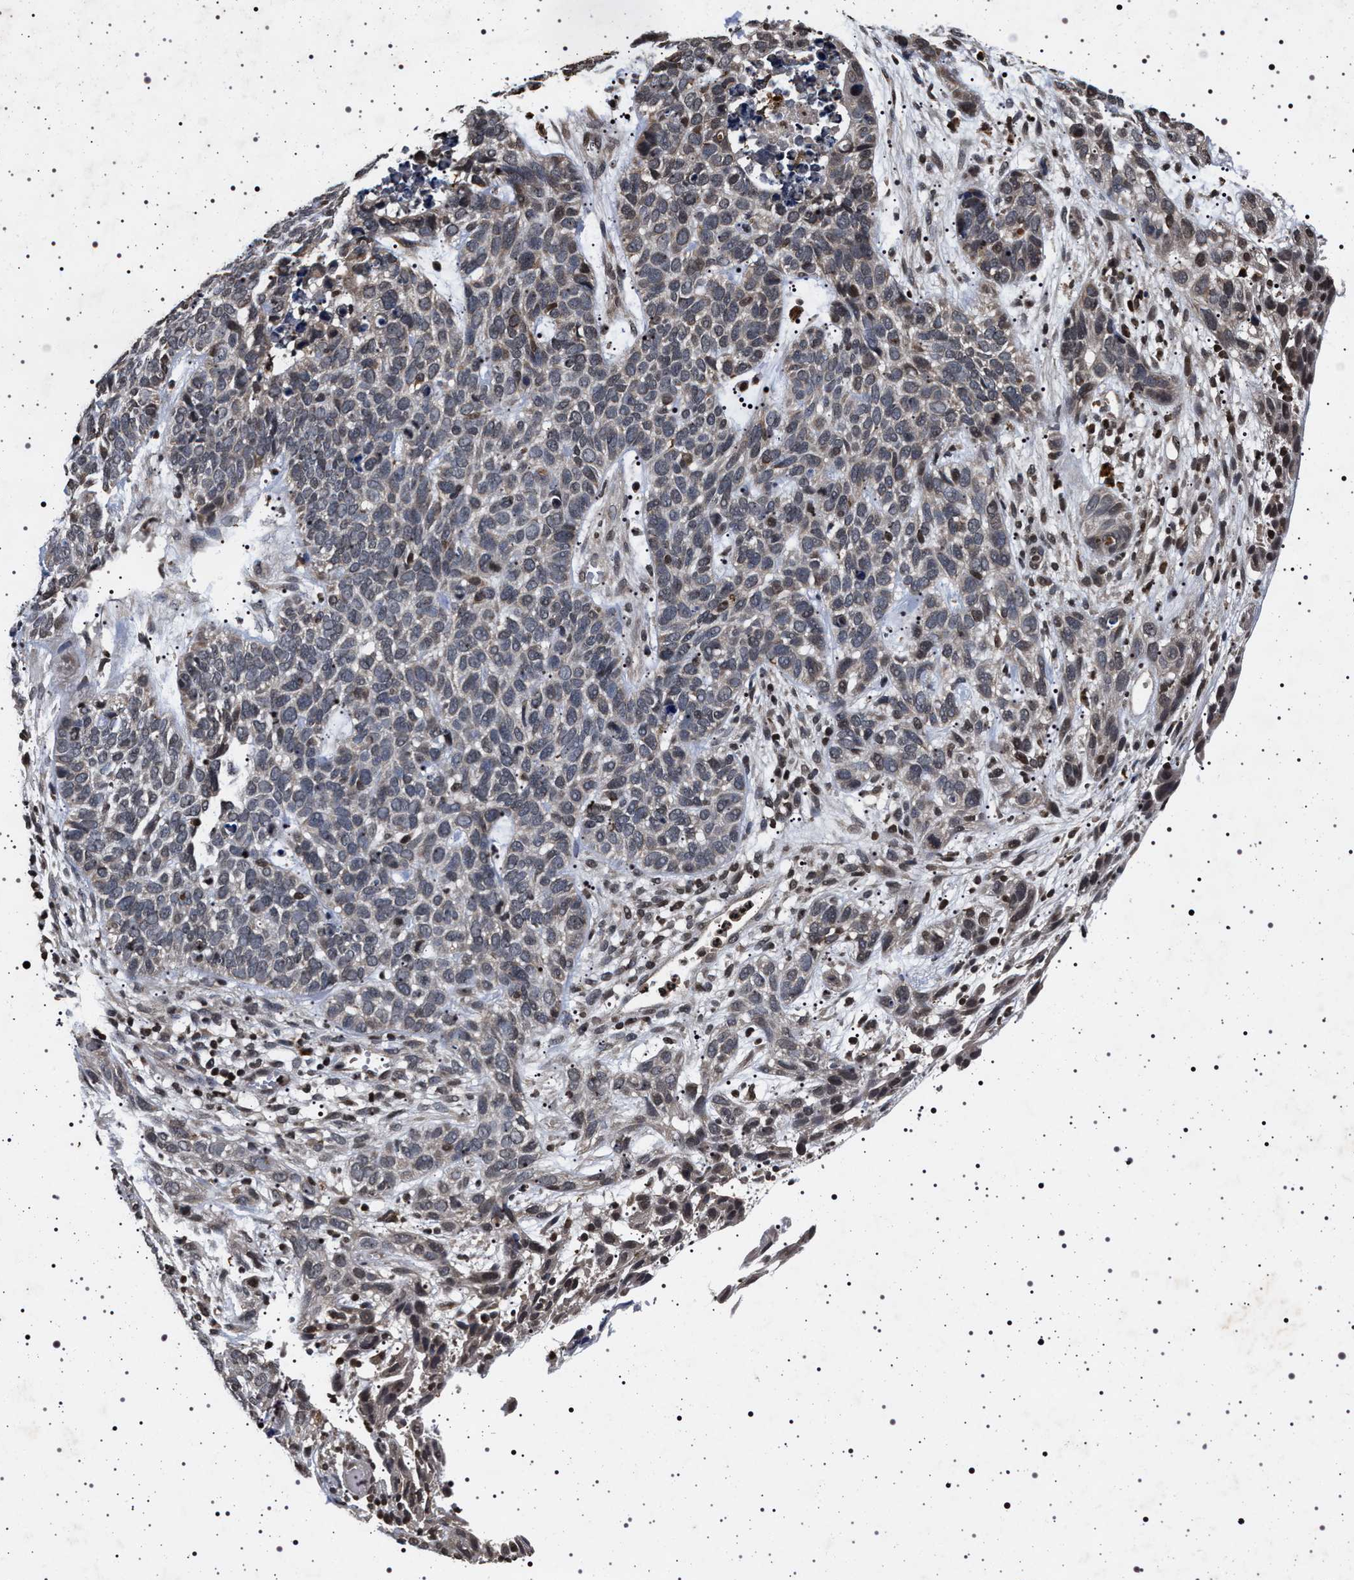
{"staining": {"intensity": "weak", "quantity": "<25%", "location": "nuclear"}, "tissue": "skin cancer", "cell_type": "Tumor cells", "image_type": "cancer", "snomed": [{"axis": "morphology", "description": "Basal cell carcinoma"}, {"axis": "topography", "description": "Skin"}], "caption": "High power microscopy micrograph of an IHC micrograph of skin cancer, revealing no significant positivity in tumor cells. The staining was performed using DAB (3,3'-diaminobenzidine) to visualize the protein expression in brown, while the nuclei were stained in blue with hematoxylin (Magnification: 20x).", "gene": "CDKN1B", "patient": {"sex": "male", "age": 87}}